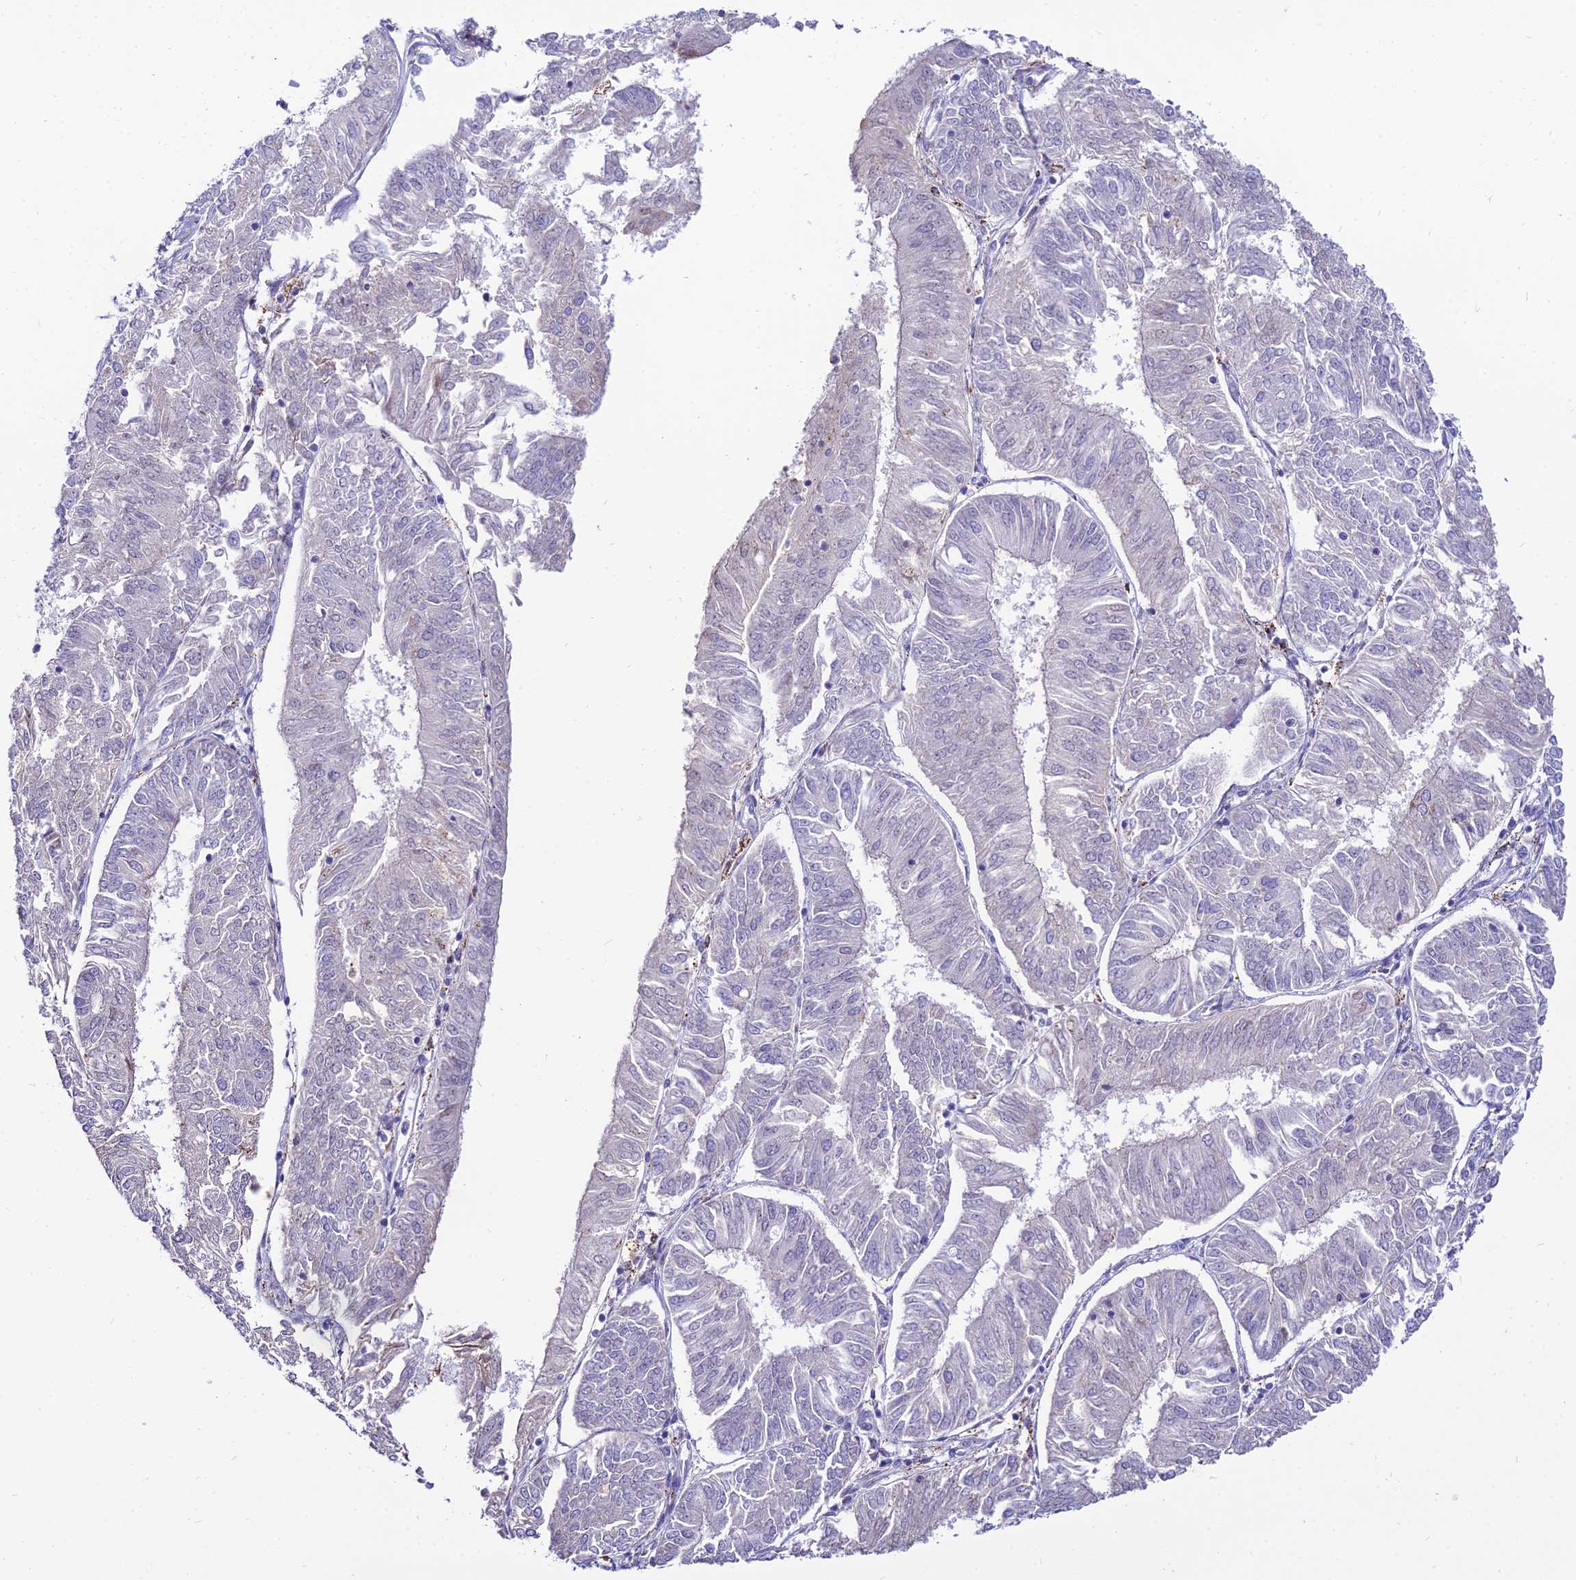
{"staining": {"intensity": "negative", "quantity": "none", "location": "none"}, "tissue": "endometrial cancer", "cell_type": "Tumor cells", "image_type": "cancer", "snomed": [{"axis": "morphology", "description": "Adenocarcinoma, NOS"}, {"axis": "topography", "description": "Endometrium"}], "caption": "Micrograph shows no protein staining in tumor cells of endometrial adenocarcinoma tissue. Nuclei are stained in blue.", "gene": "C6orf163", "patient": {"sex": "female", "age": 58}}